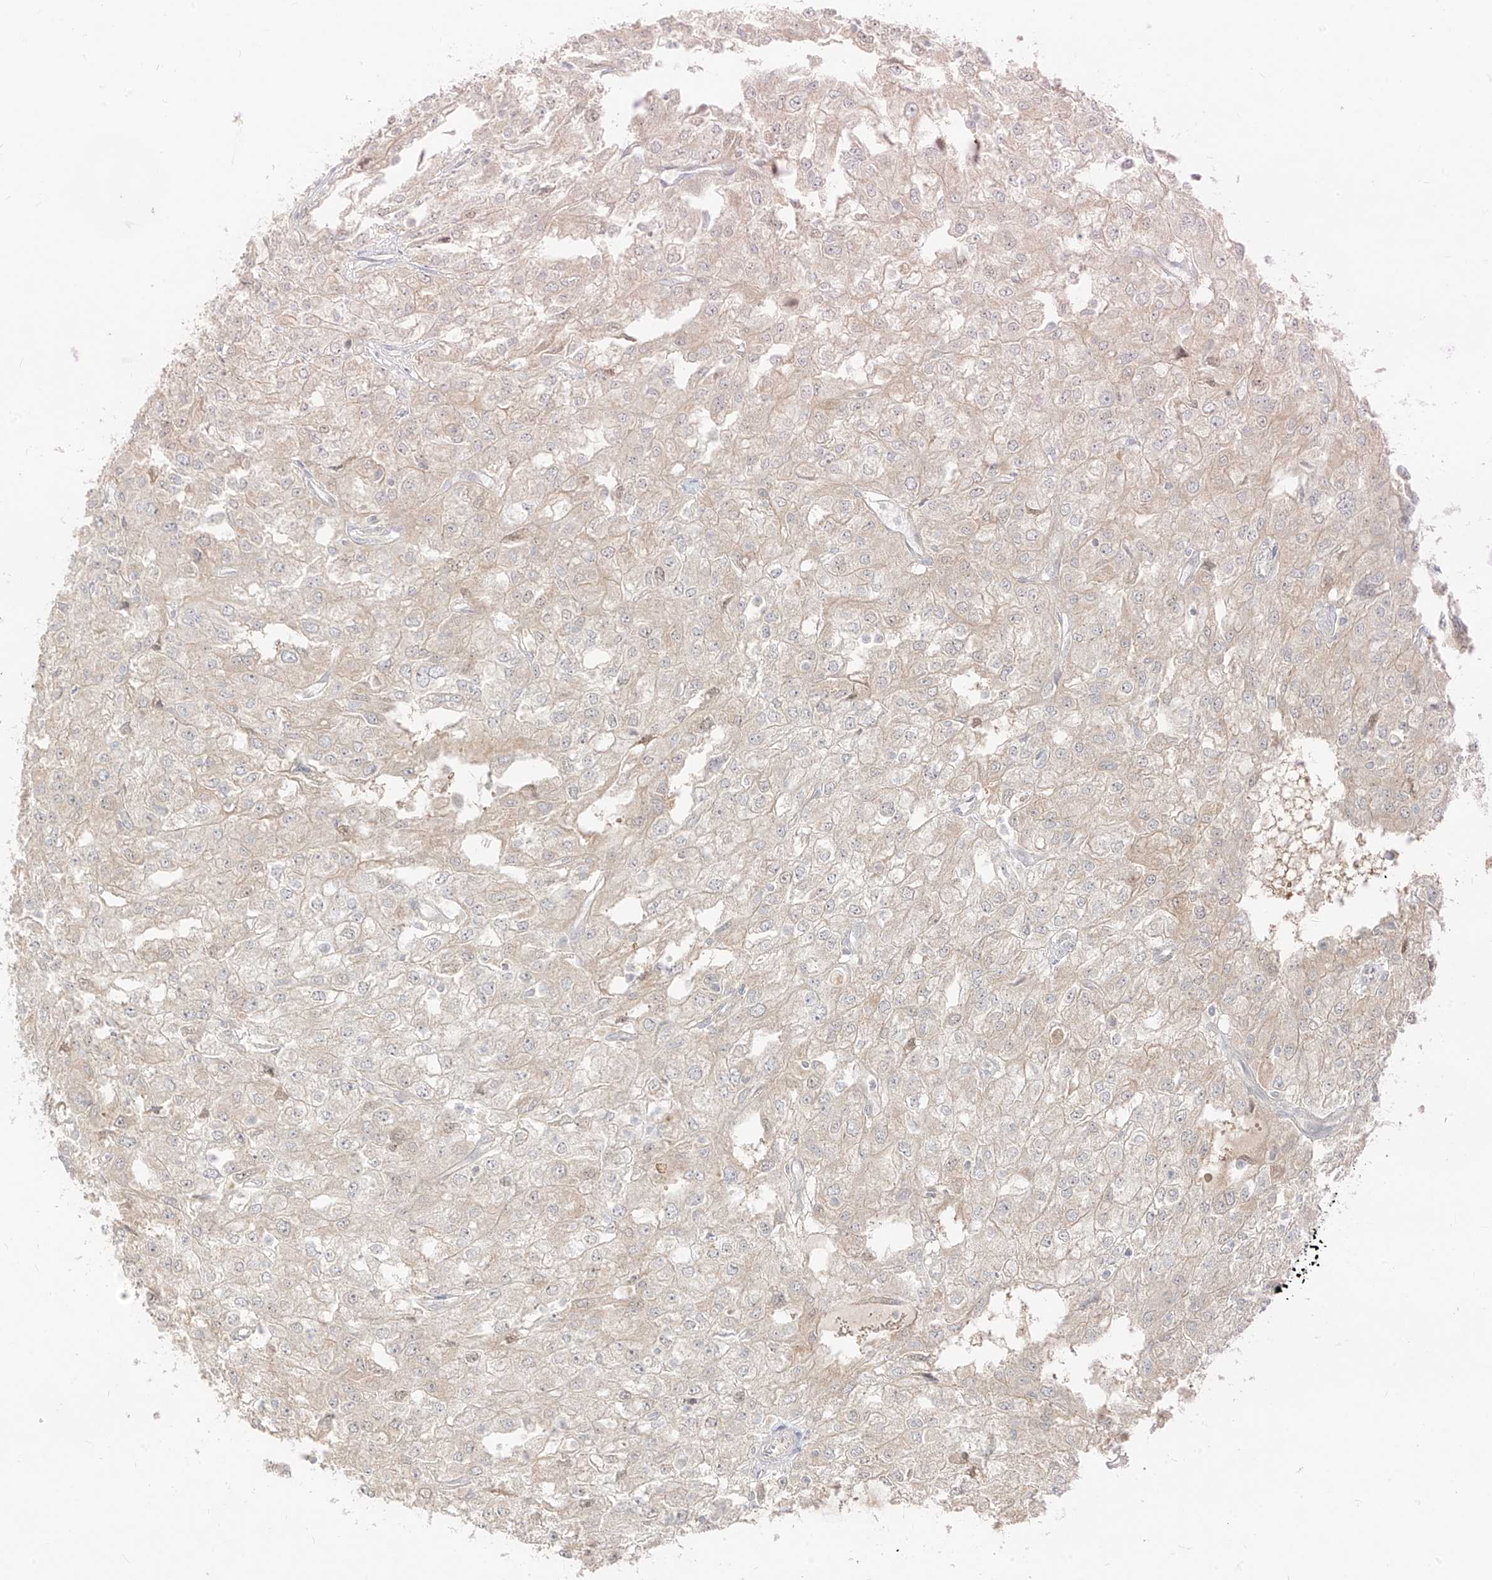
{"staining": {"intensity": "negative", "quantity": "none", "location": "none"}, "tissue": "renal cancer", "cell_type": "Tumor cells", "image_type": "cancer", "snomed": [{"axis": "morphology", "description": "Adenocarcinoma, NOS"}, {"axis": "topography", "description": "Kidney"}], "caption": "An immunohistochemistry (IHC) histopathology image of renal adenocarcinoma is shown. There is no staining in tumor cells of renal adenocarcinoma. (DAB (3,3'-diaminobenzidine) immunohistochemistry (IHC), high magnification).", "gene": "LIPT1", "patient": {"sex": "female", "age": 54}}